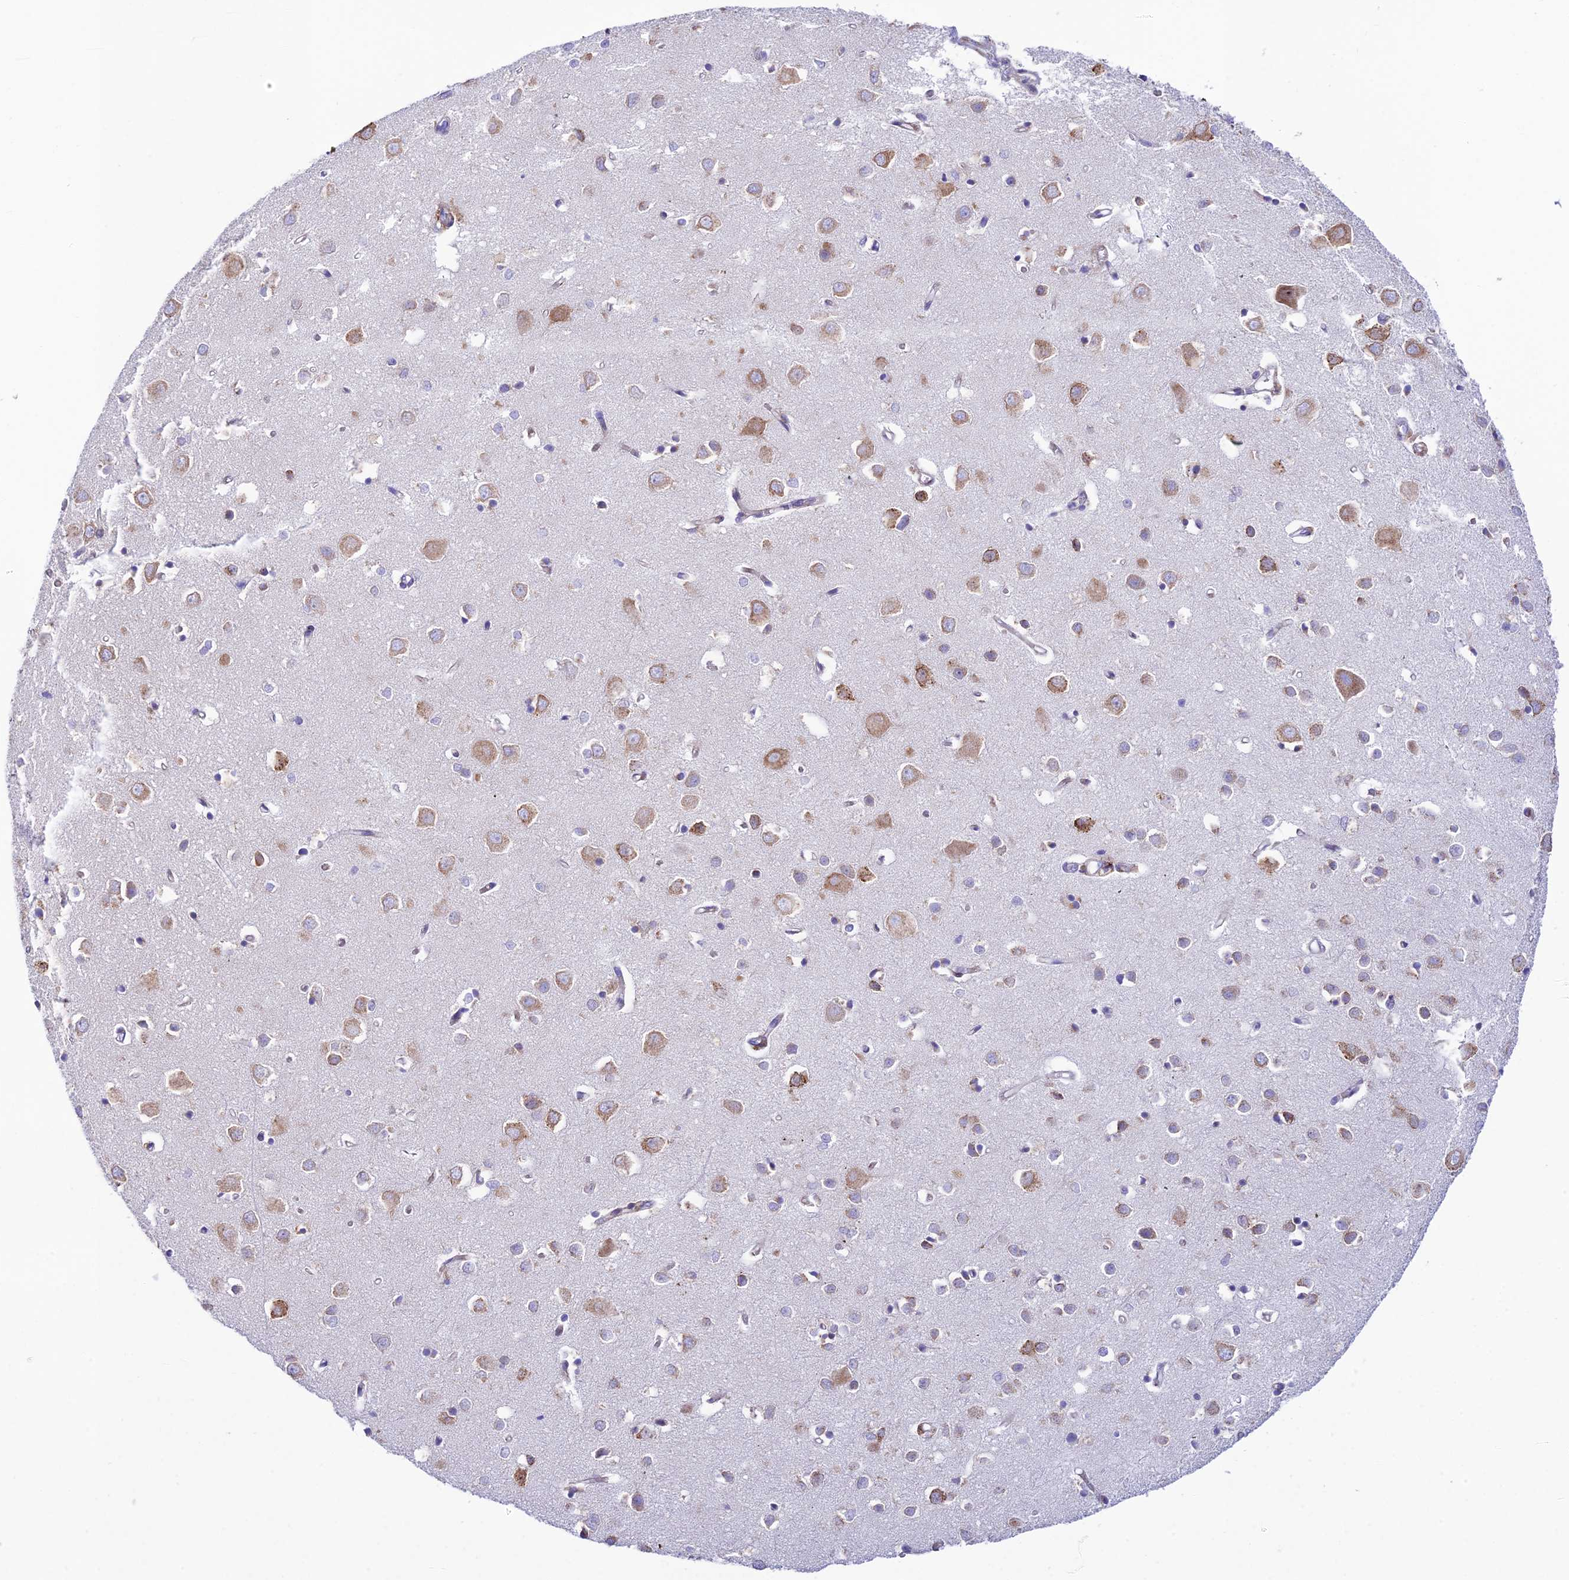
{"staining": {"intensity": "negative", "quantity": "none", "location": "none"}, "tissue": "cerebral cortex", "cell_type": "Endothelial cells", "image_type": "normal", "snomed": [{"axis": "morphology", "description": "Normal tissue, NOS"}, {"axis": "topography", "description": "Cerebral cortex"}], "caption": "IHC histopathology image of benign cerebral cortex: human cerebral cortex stained with DAB reveals no significant protein staining in endothelial cells.", "gene": "TUBGCP6", "patient": {"sex": "female", "age": 64}}